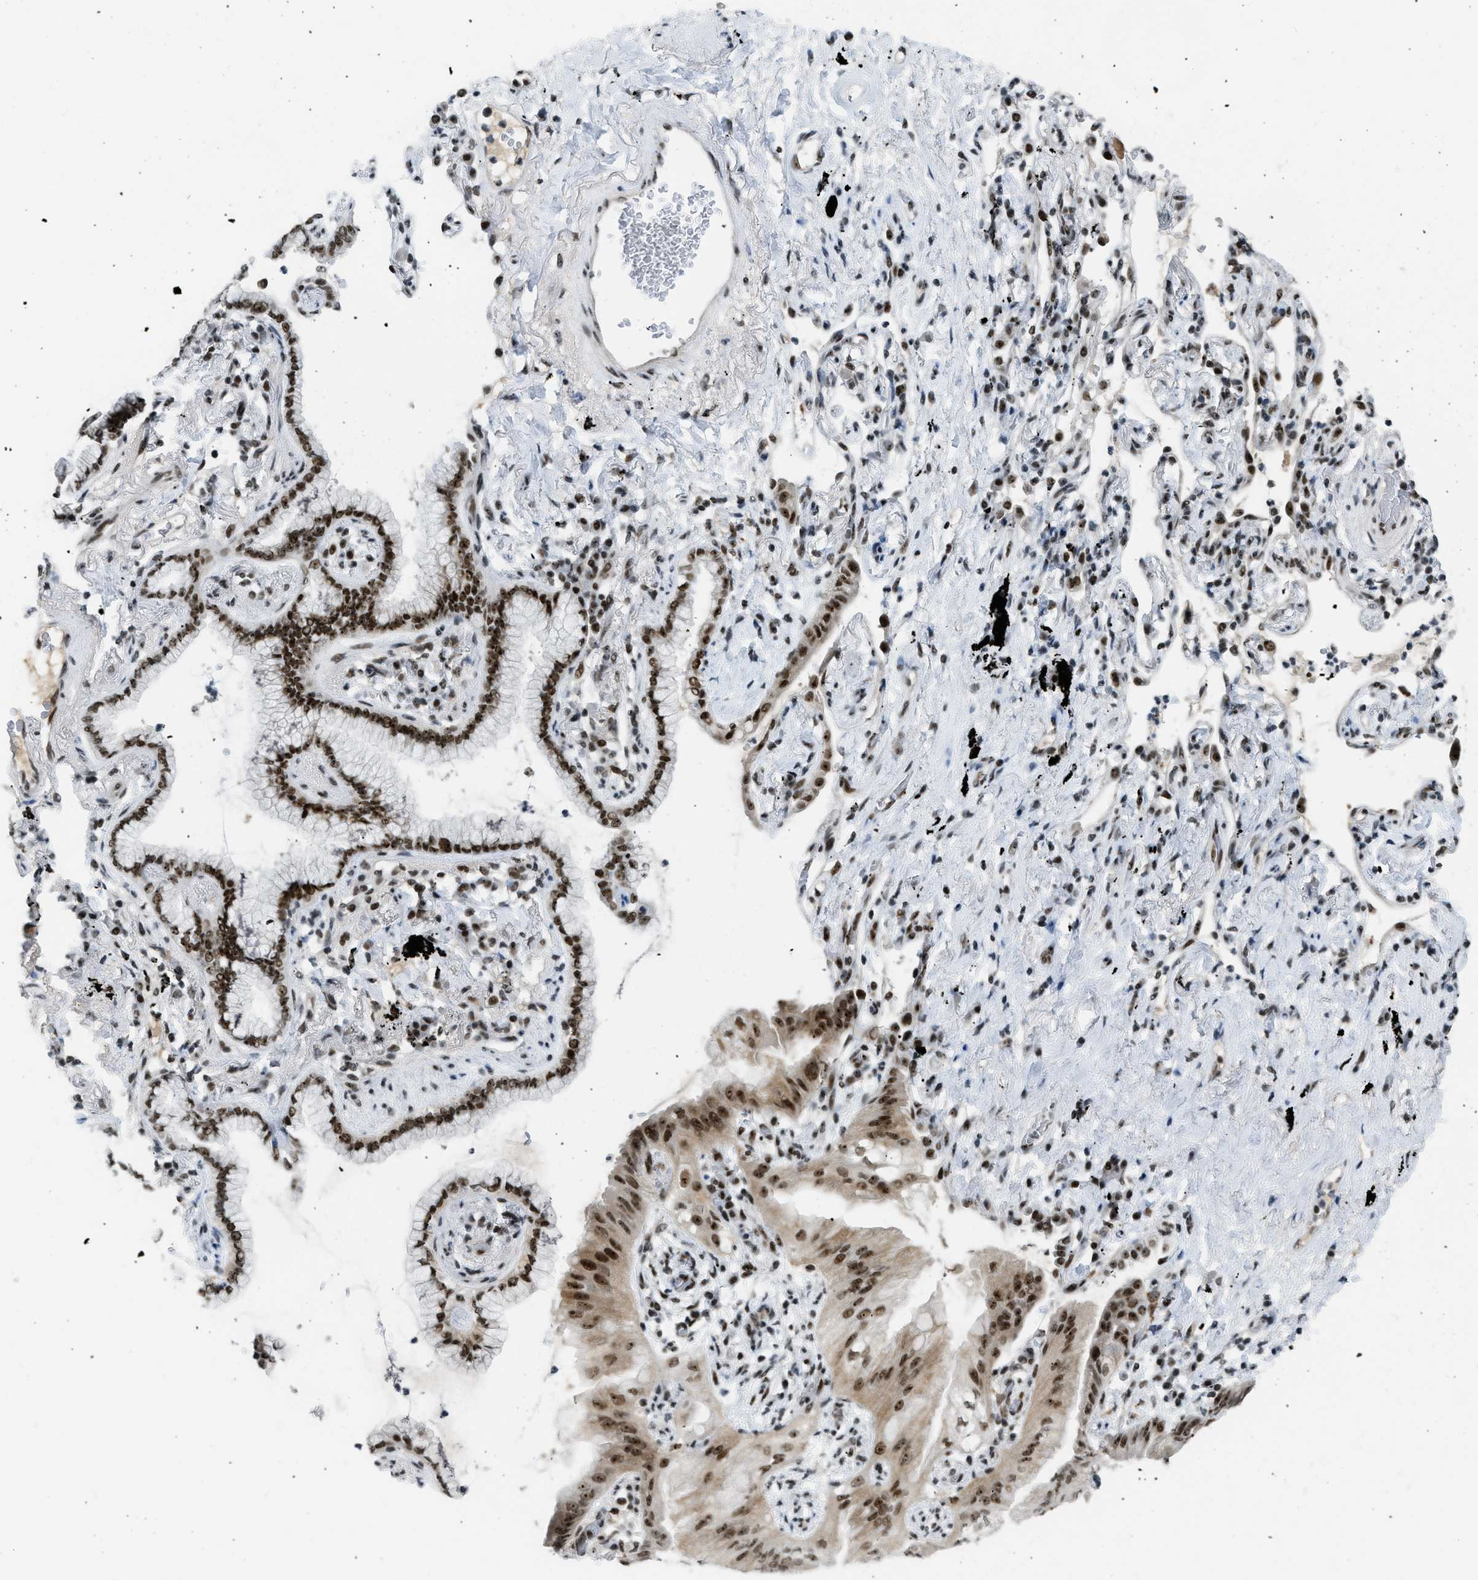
{"staining": {"intensity": "moderate", "quantity": ">75%", "location": "nuclear"}, "tissue": "lung cancer", "cell_type": "Tumor cells", "image_type": "cancer", "snomed": [{"axis": "morphology", "description": "Normal tissue, NOS"}, {"axis": "morphology", "description": "Adenocarcinoma, NOS"}, {"axis": "topography", "description": "Bronchus"}, {"axis": "topography", "description": "Lung"}], "caption": "This is a histology image of immunohistochemistry staining of lung cancer (adenocarcinoma), which shows moderate staining in the nuclear of tumor cells.", "gene": "URB1", "patient": {"sex": "female", "age": 70}}